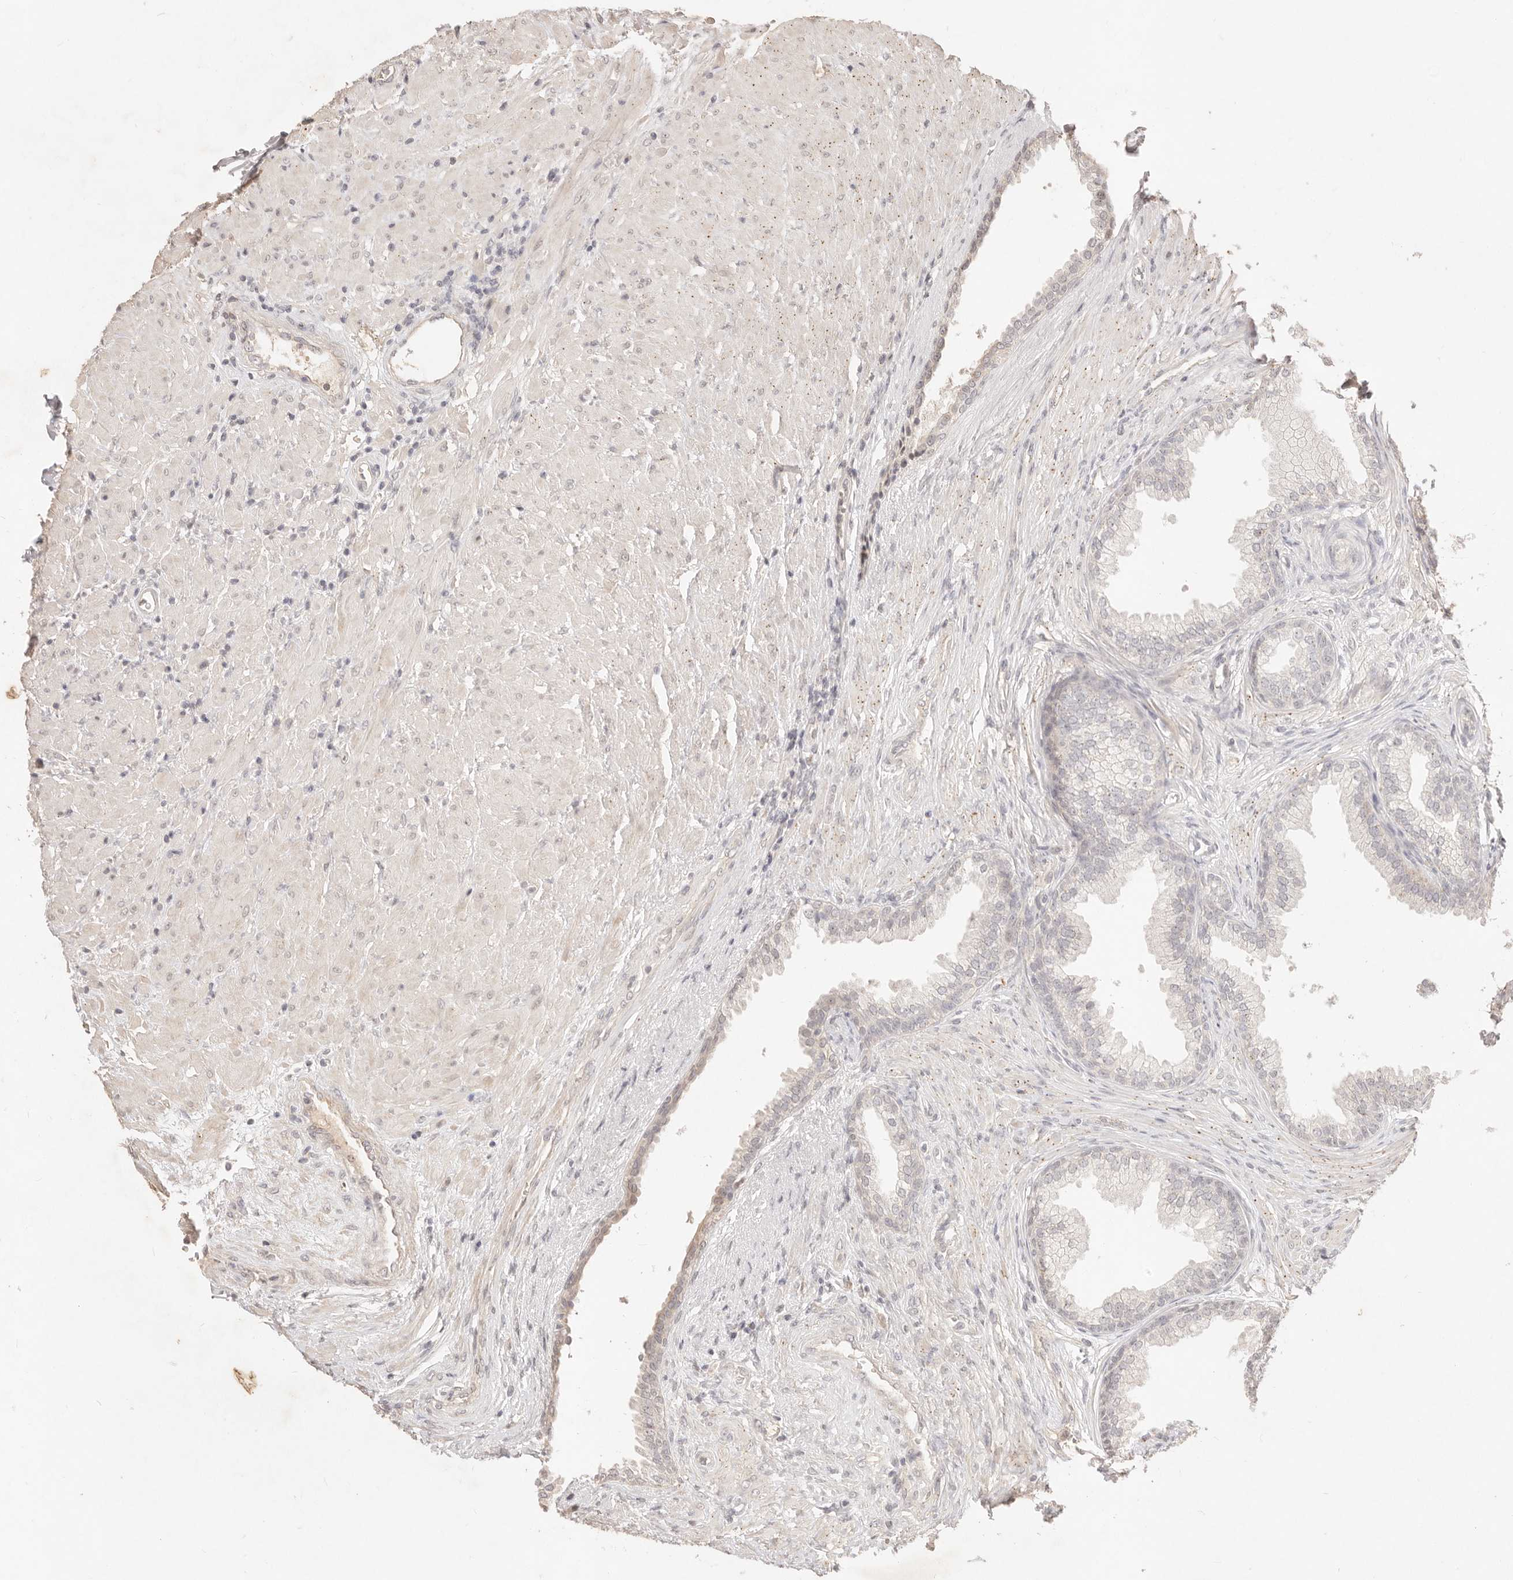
{"staining": {"intensity": "weak", "quantity": "25%-75%", "location": "nuclear"}, "tissue": "prostate", "cell_type": "Glandular cells", "image_type": "normal", "snomed": [{"axis": "morphology", "description": "Normal tissue, NOS"}, {"axis": "topography", "description": "Prostate"}], "caption": "Unremarkable prostate reveals weak nuclear staining in about 25%-75% of glandular cells, visualized by immunohistochemistry. The staining was performed using DAB to visualize the protein expression in brown, while the nuclei were stained in blue with hematoxylin (Magnification: 20x).", "gene": "MEP1A", "patient": {"sex": "male", "age": 76}}